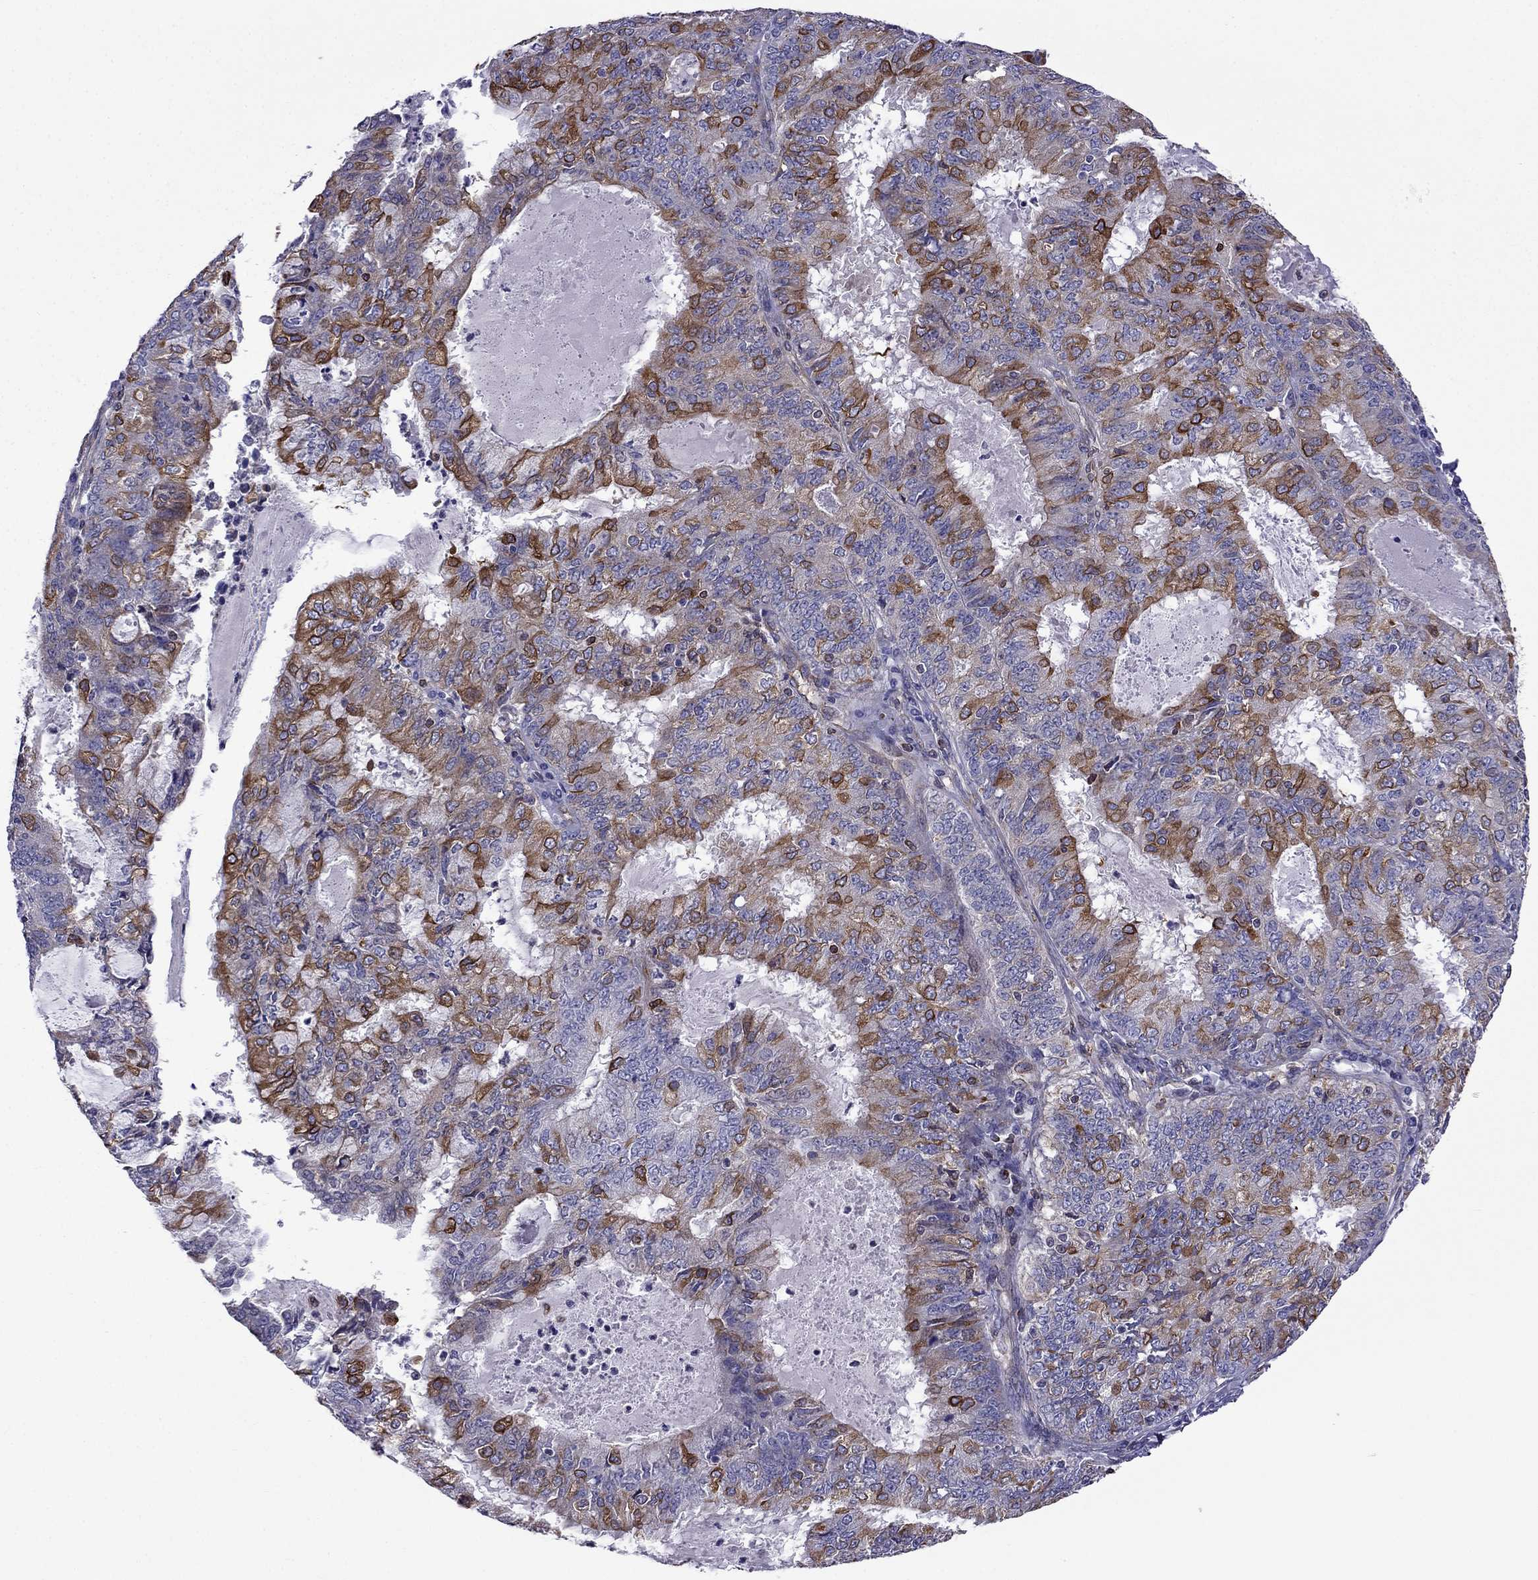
{"staining": {"intensity": "moderate", "quantity": "<25%", "location": "cytoplasmic/membranous"}, "tissue": "endometrial cancer", "cell_type": "Tumor cells", "image_type": "cancer", "snomed": [{"axis": "morphology", "description": "Adenocarcinoma, NOS"}, {"axis": "topography", "description": "Endometrium"}], "caption": "High-power microscopy captured an immunohistochemistry (IHC) histopathology image of endometrial adenocarcinoma, revealing moderate cytoplasmic/membranous positivity in about <25% of tumor cells. (Brightfield microscopy of DAB IHC at high magnification).", "gene": "GNAL", "patient": {"sex": "female", "age": 57}}